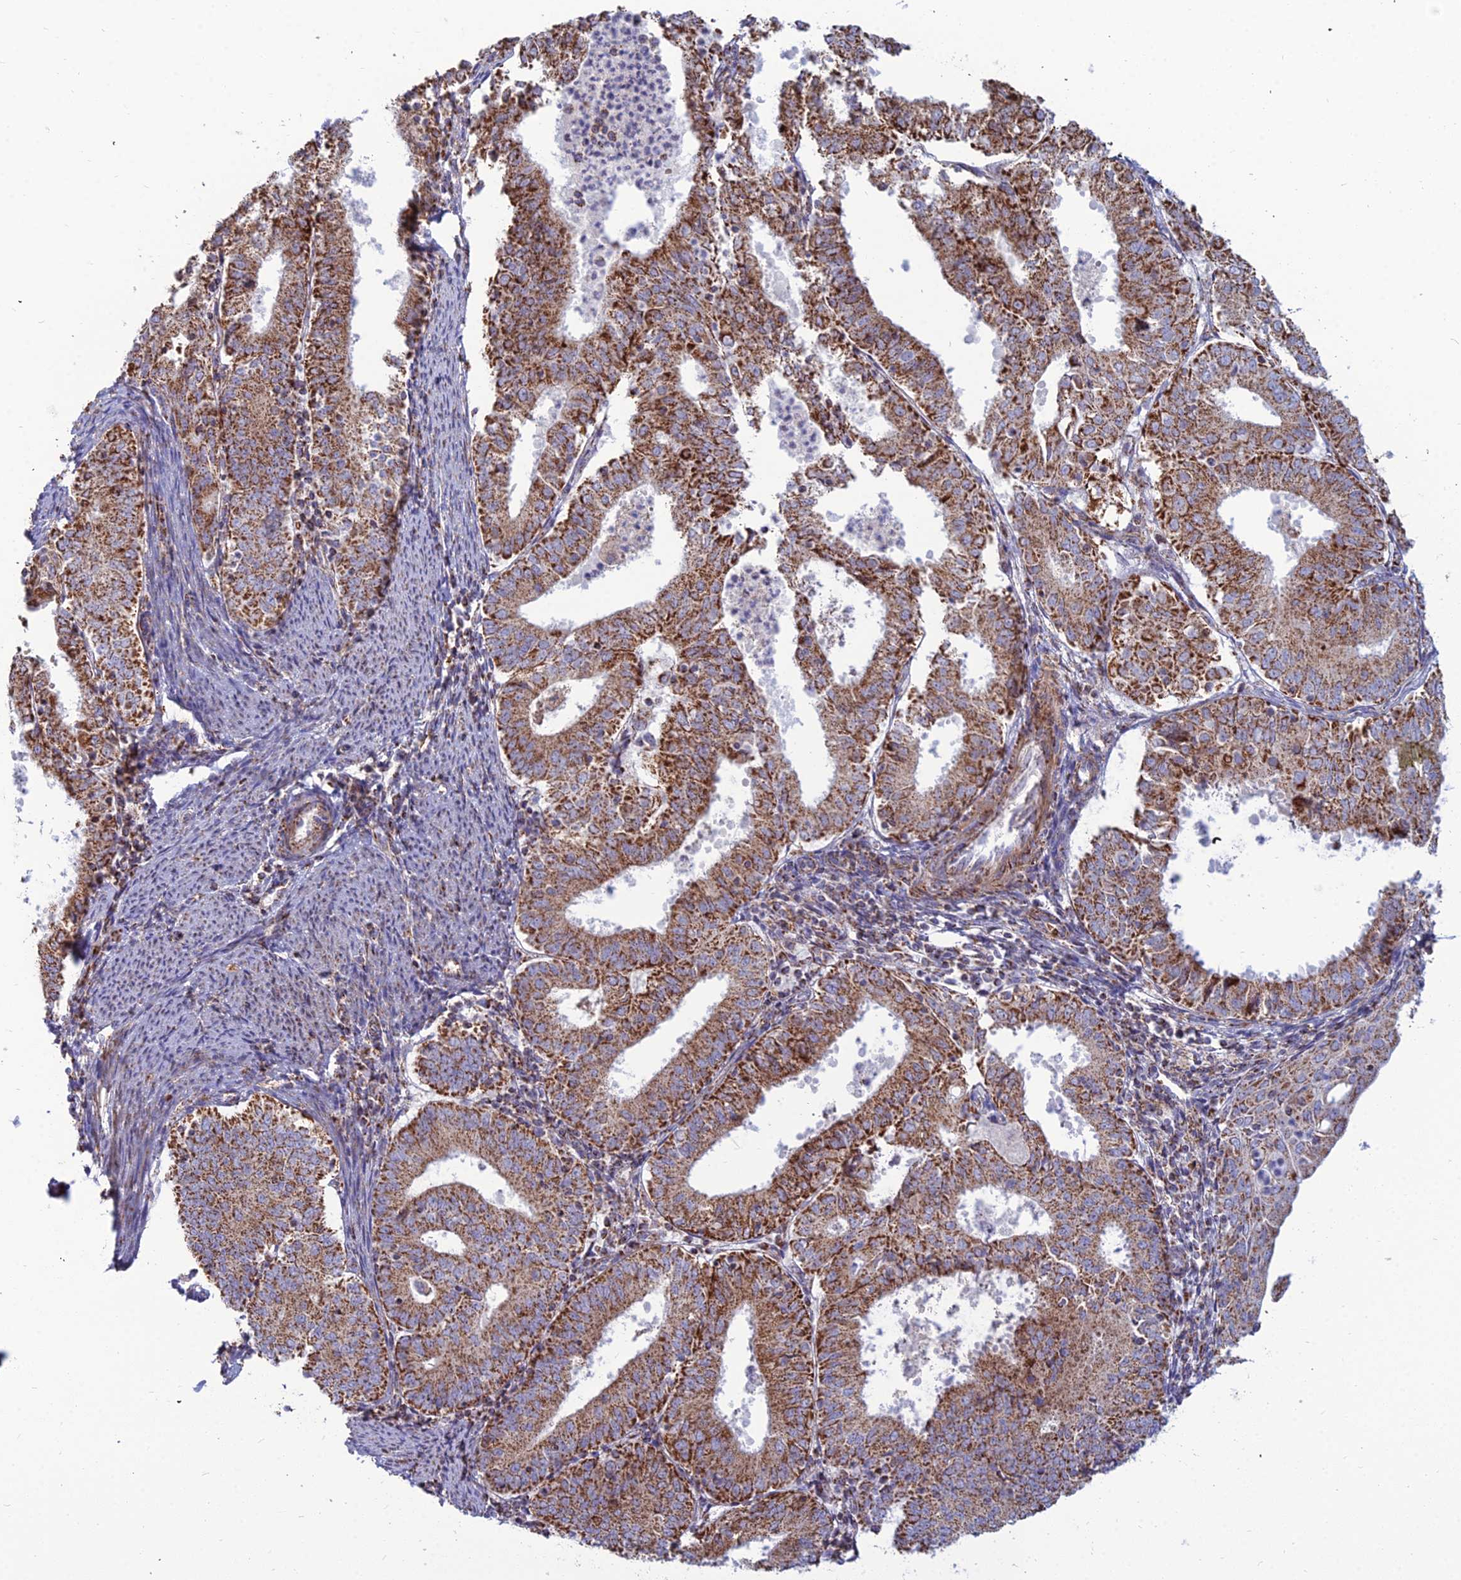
{"staining": {"intensity": "strong", "quantity": ">75%", "location": "cytoplasmic/membranous"}, "tissue": "endometrial cancer", "cell_type": "Tumor cells", "image_type": "cancer", "snomed": [{"axis": "morphology", "description": "Adenocarcinoma, NOS"}, {"axis": "topography", "description": "Endometrium"}], "caption": "The micrograph reveals immunohistochemical staining of endometrial cancer. There is strong cytoplasmic/membranous positivity is present in about >75% of tumor cells. The protein is stained brown, and the nuclei are stained in blue (DAB (3,3'-diaminobenzidine) IHC with brightfield microscopy, high magnification).", "gene": "SLC35F4", "patient": {"sex": "female", "age": 57}}